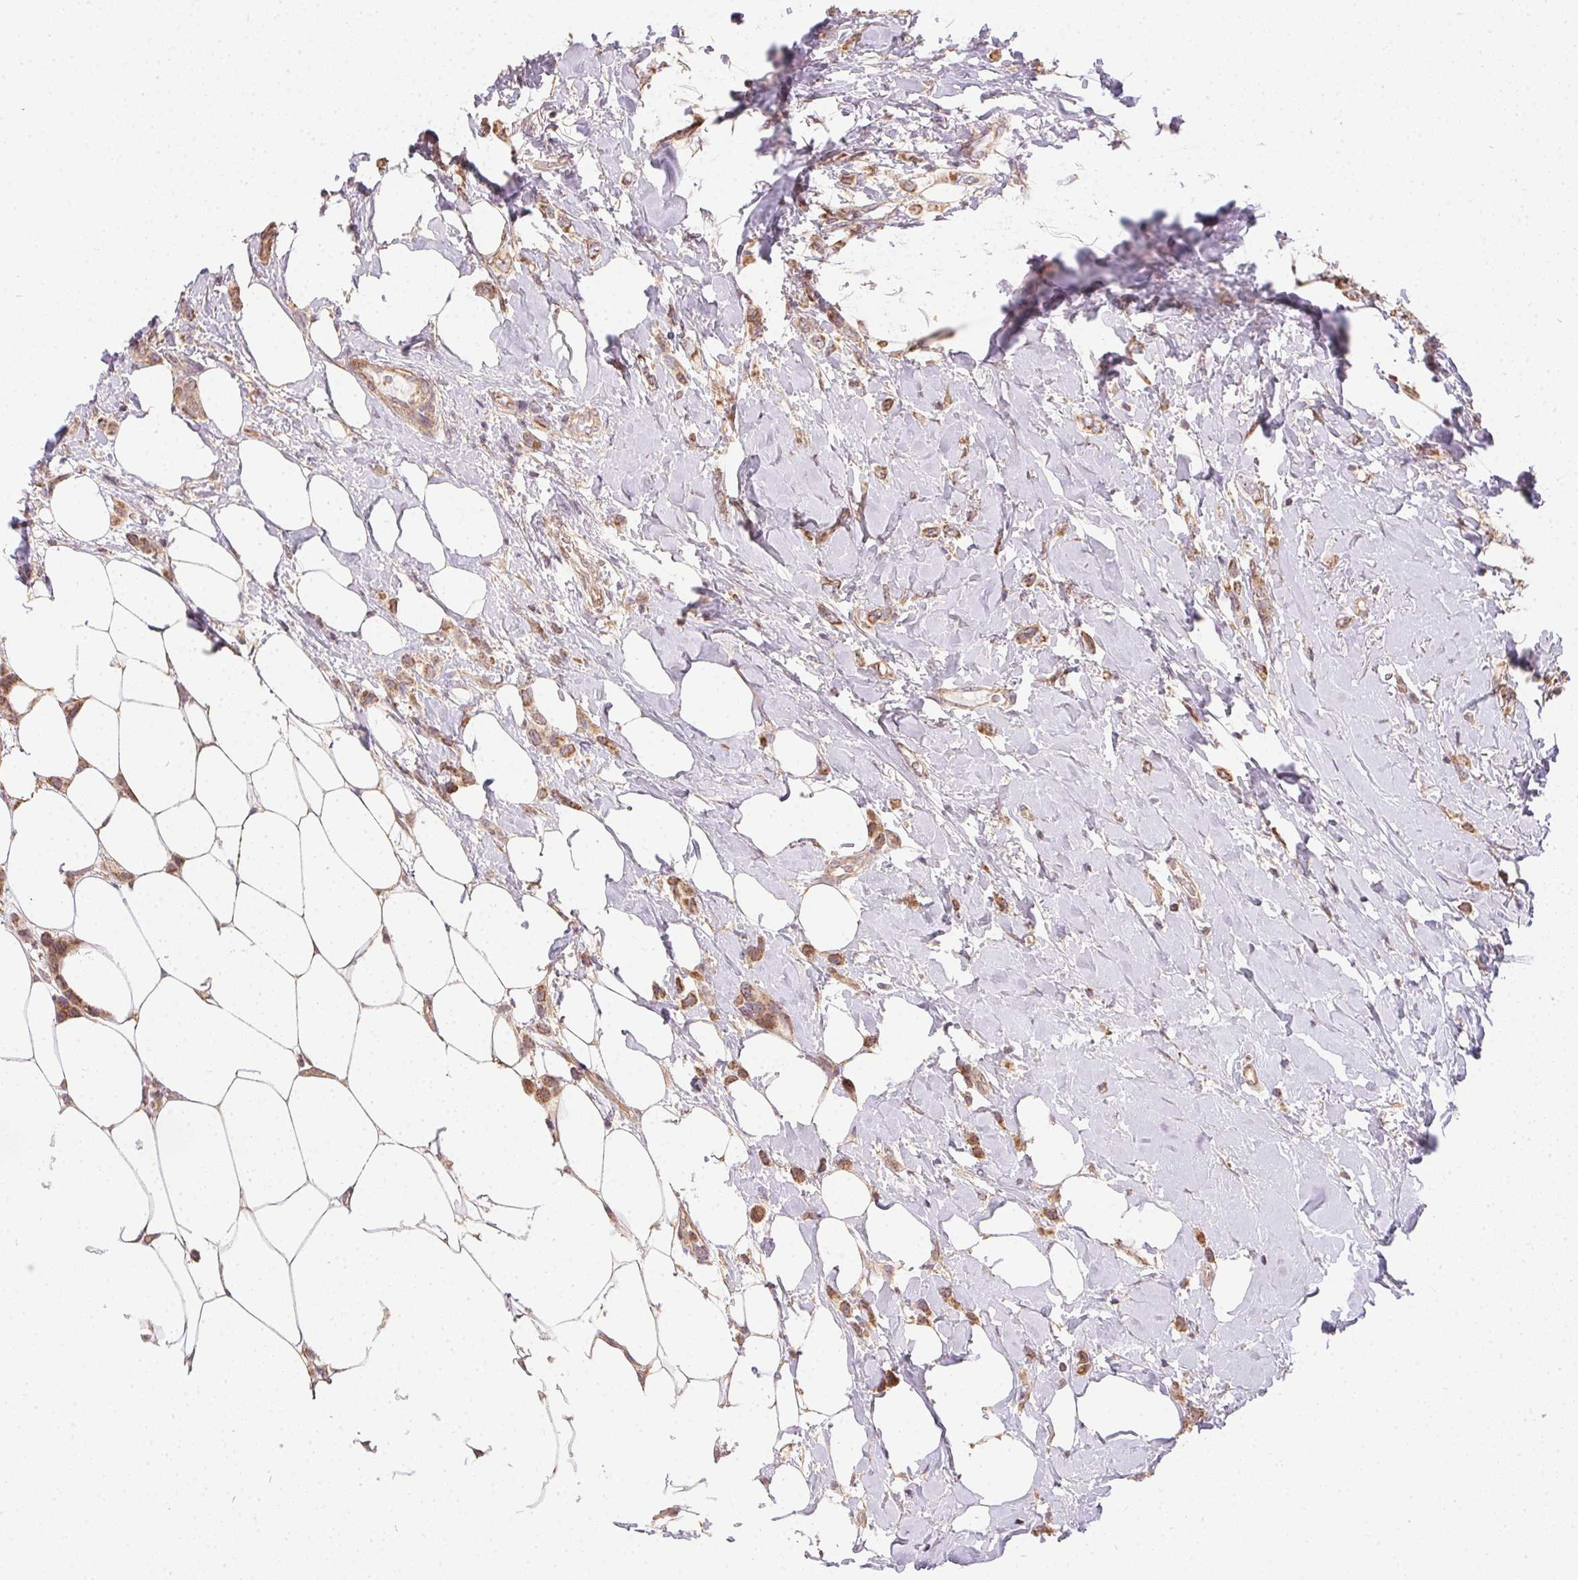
{"staining": {"intensity": "moderate", "quantity": ">75%", "location": "cytoplasmic/membranous"}, "tissue": "breast cancer", "cell_type": "Tumor cells", "image_type": "cancer", "snomed": [{"axis": "morphology", "description": "Lobular carcinoma"}, {"axis": "topography", "description": "Breast"}], "caption": "A brown stain highlights moderate cytoplasmic/membranous staining of a protein in human breast cancer tumor cells.", "gene": "REV3L", "patient": {"sex": "female", "age": 66}}